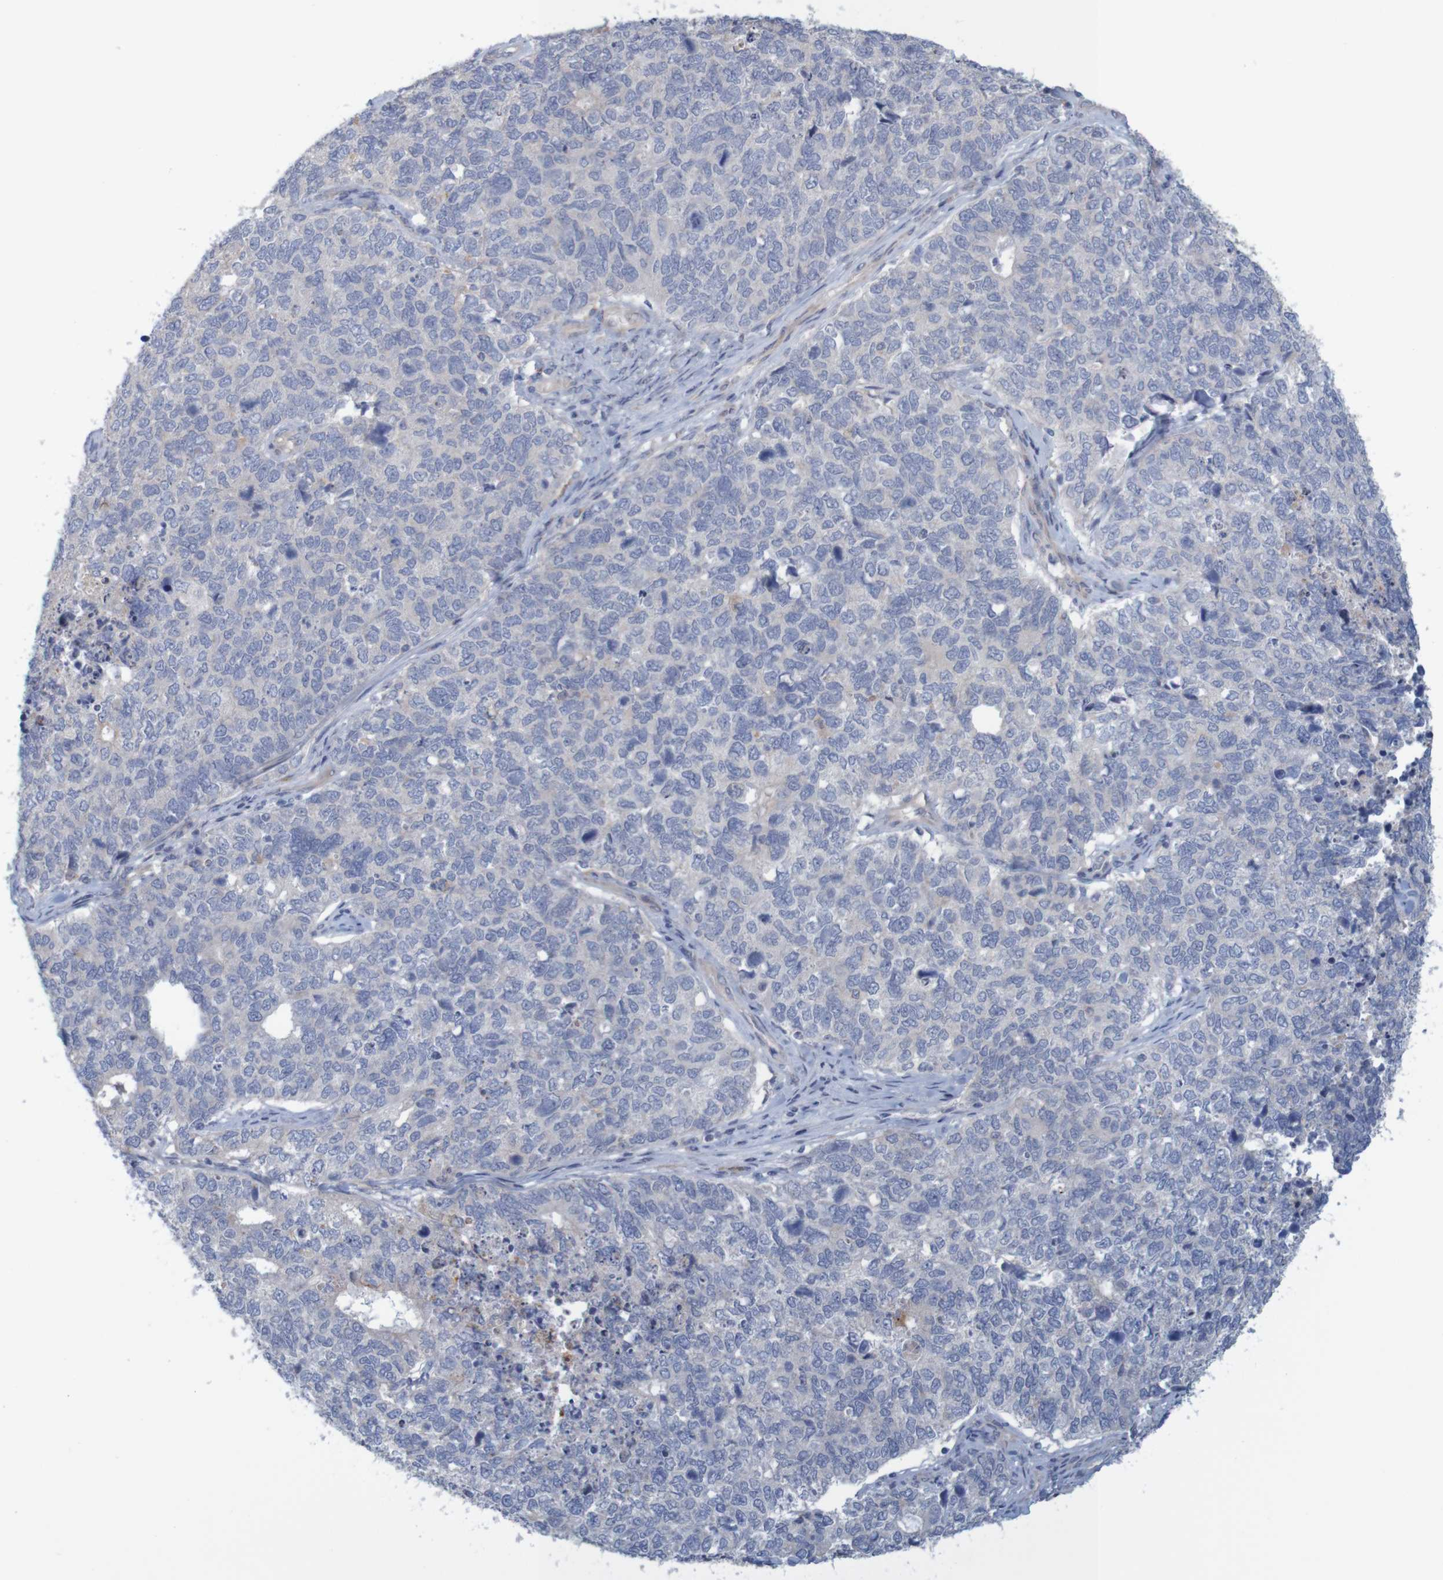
{"staining": {"intensity": "negative", "quantity": "none", "location": "none"}, "tissue": "cervical cancer", "cell_type": "Tumor cells", "image_type": "cancer", "snomed": [{"axis": "morphology", "description": "Squamous cell carcinoma, NOS"}, {"axis": "topography", "description": "Cervix"}], "caption": "The image exhibits no staining of tumor cells in cervical squamous cell carcinoma.", "gene": "KRT23", "patient": {"sex": "female", "age": 63}}